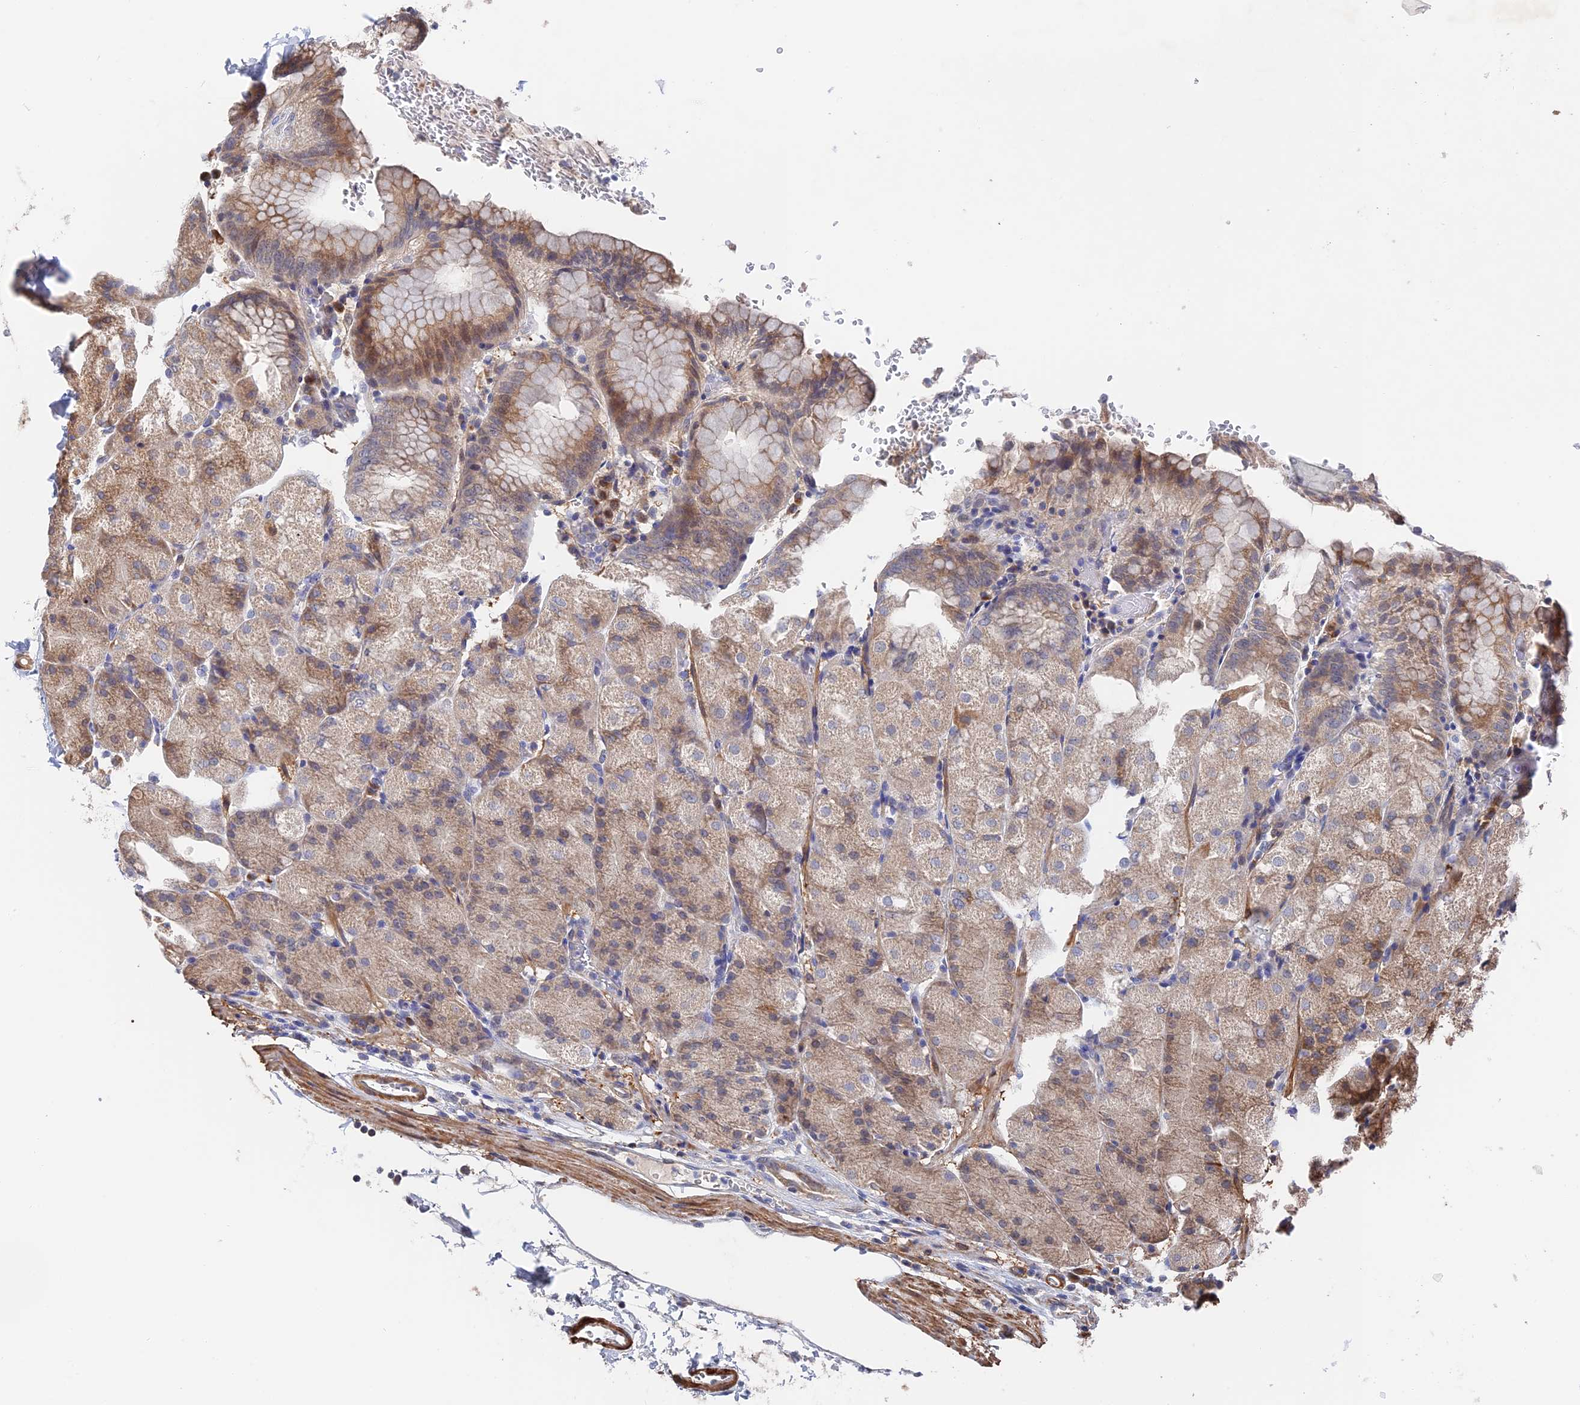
{"staining": {"intensity": "moderate", "quantity": ">75%", "location": "cytoplasmic/membranous"}, "tissue": "stomach", "cell_type": "Glandular cells", "image_type": "normal", "snomed": [{"axis": "morphology", "description": "Normal tissue, NOS"}, {"axis": "topography", "description": "Stomach, upper"}, {"axis": "topography", "description": "Stomach, lower"}], "caption": "IHC staining of benign stomach, which displays medium levels of moderate cytoplasmic/membranous expression in approximately >75% of glandular cells indicating moderate cytoplasmic/membranous protein positivity. The staining was performed using DAB (brown) for protein detection and nuclei were counterstained in hematoxylin (blue).", "gene": "ZNF320", "patient": {"sex": "male", "age": 62}}